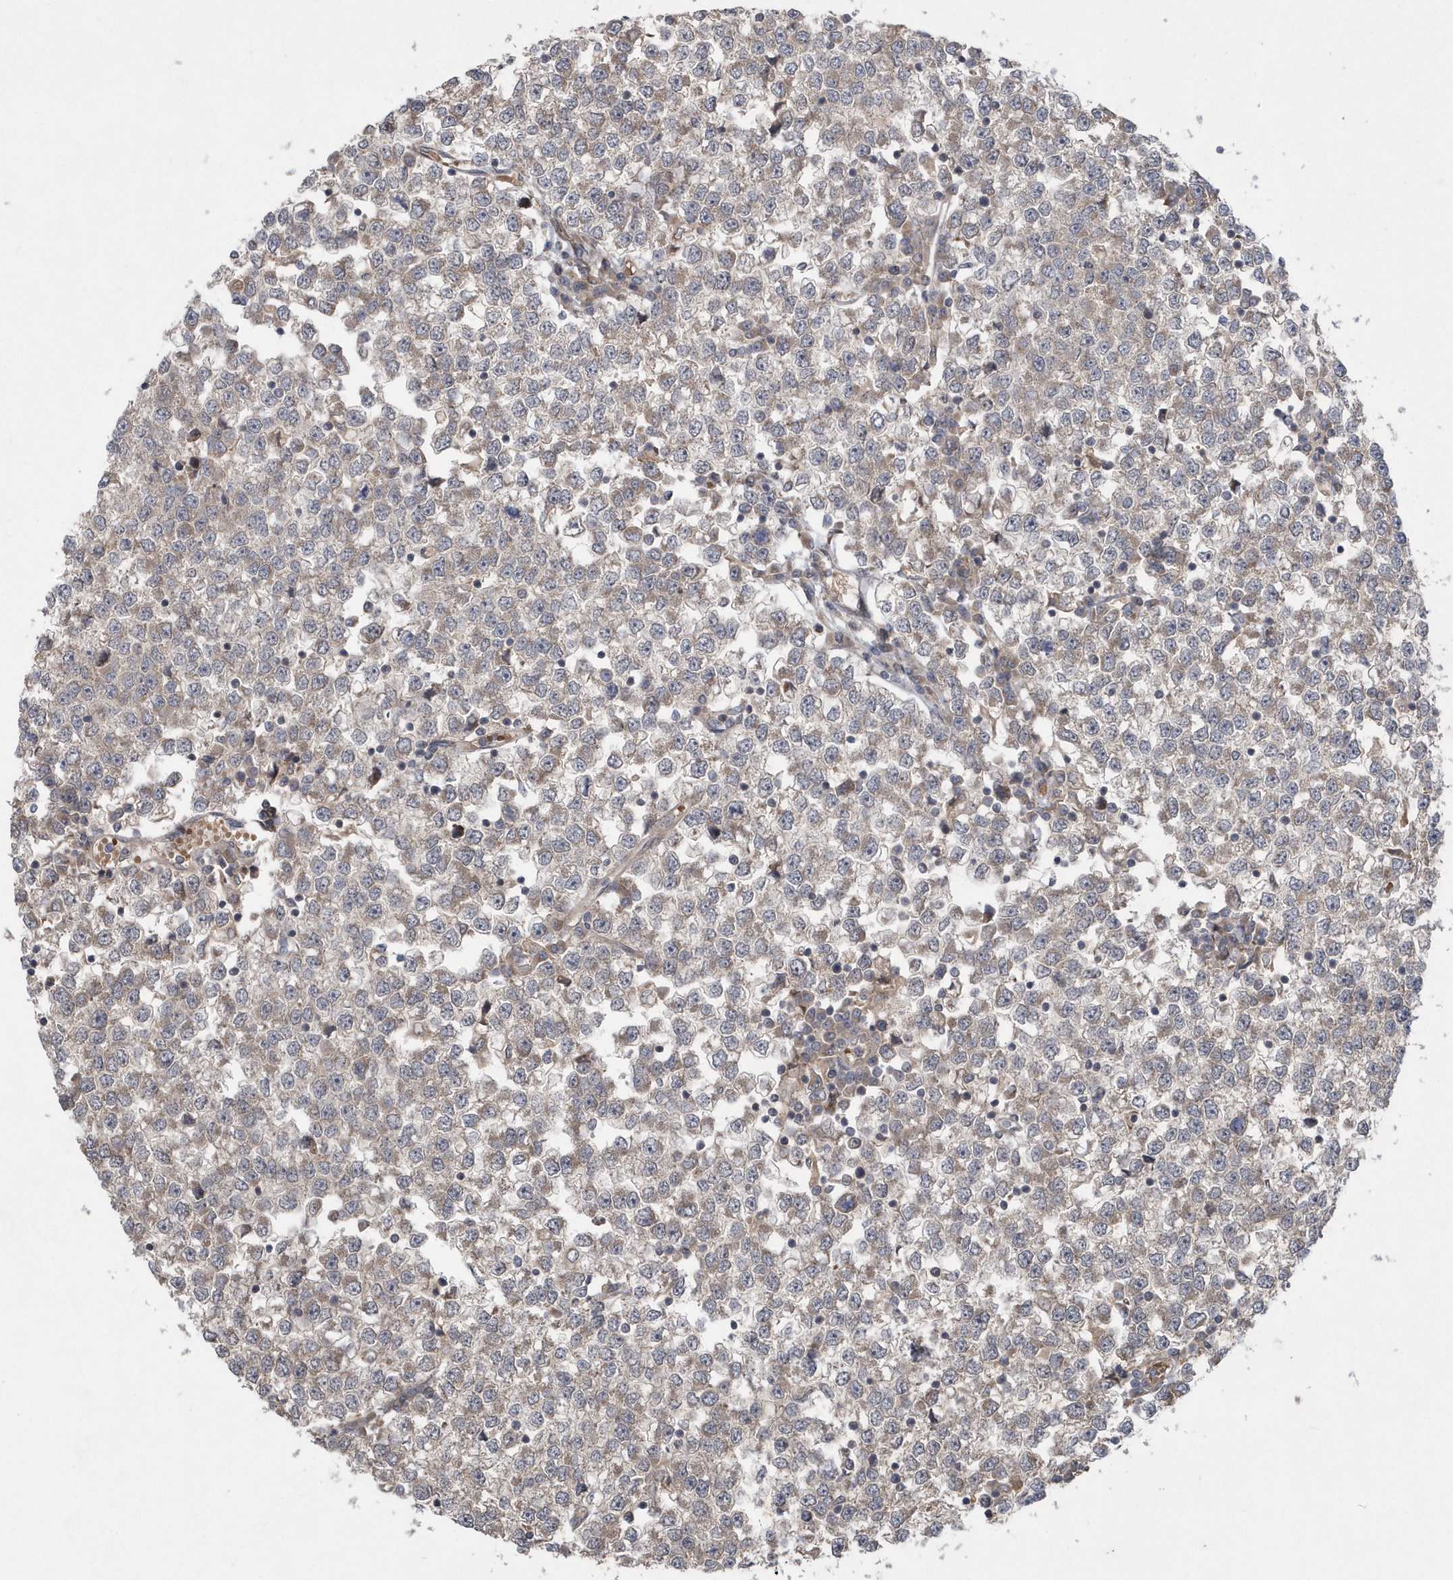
{"staining": {"intensity": "weak", "quantity": "<25%", "location": "cytoplasmic/membranous"}, "tissue": "testis cancer", "cell_type": "Tumor cells", "image_type": "cancer", "snomed": [{"axis": "morphology", "description": "Seminoma, NOS"}, {"axis": "topography", "description": "Testis"}], "caption": "Immunohistochemical staining of human seminoma (testis) exhibits no significant expression in tumor cells. The staining was performed using DAB to visualize the protein expression in brown, while the nuclei were stained in blue with hematoxylin (Magnification: 20x).", "gene": "HMGCS1", "patient": {"sex": "male", "age": 65}}